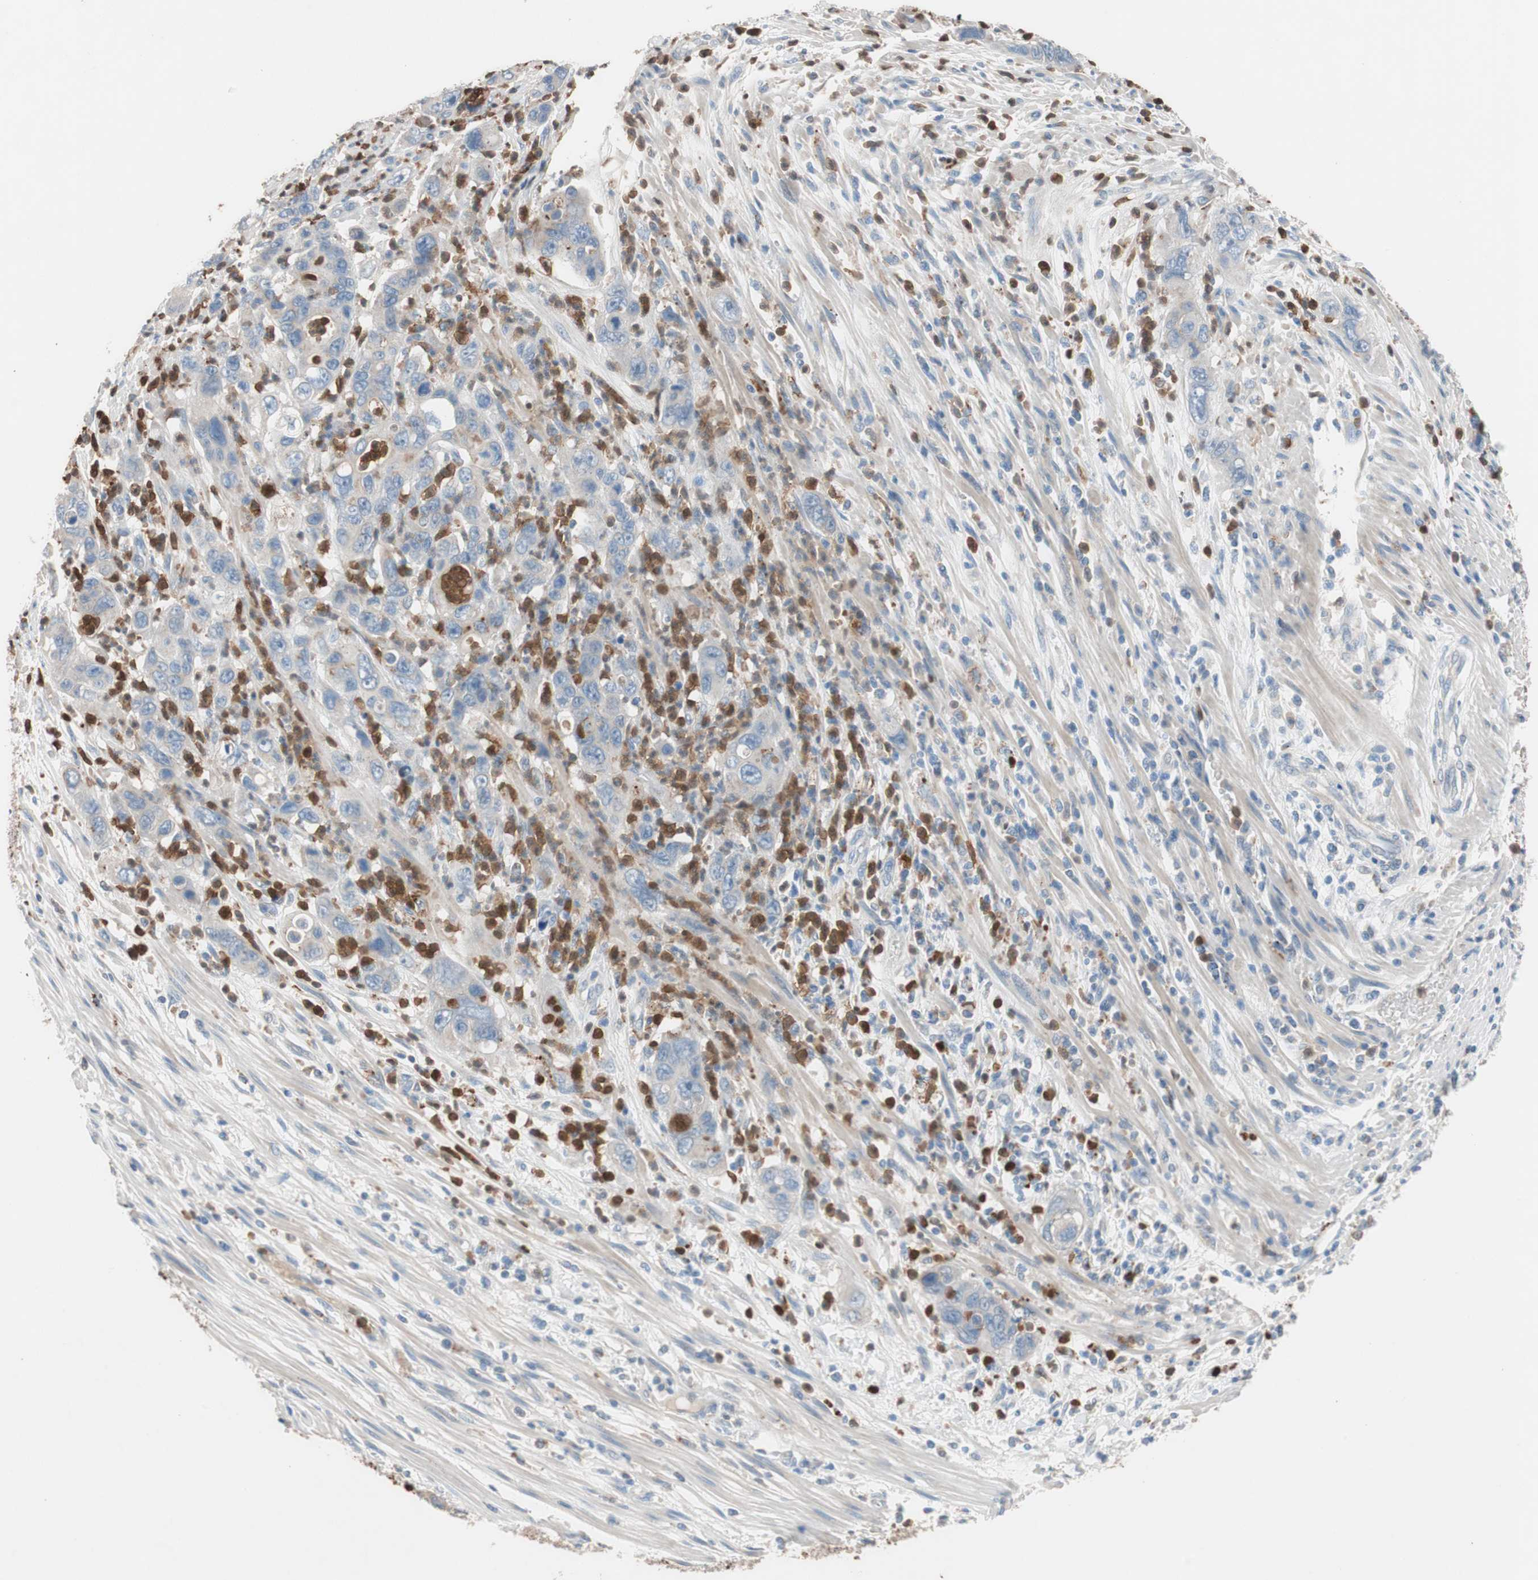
{"staining": {"intensity": "weak", "quantity": "25%-75%", "location": "cytoplasmic/membranous"}, "tissue": "pancreatic cancer", "cell_type": "Tumor cells", "image_type": "cancer", "snomed": [{"axis": "morphology", "description": "Adenocarcinoma, NOS"}, {"axis": "topography", "description": "Pancreas"}], "caption": "Pancreatic cancer (adenocarcinoma) stained with a brown dye shows weak cytoplasmic/membranous positive staining in about 25%-75% of tumor cells.", "gene": "CLEC4D", "patient": {"sex": "female", "age": 71}}